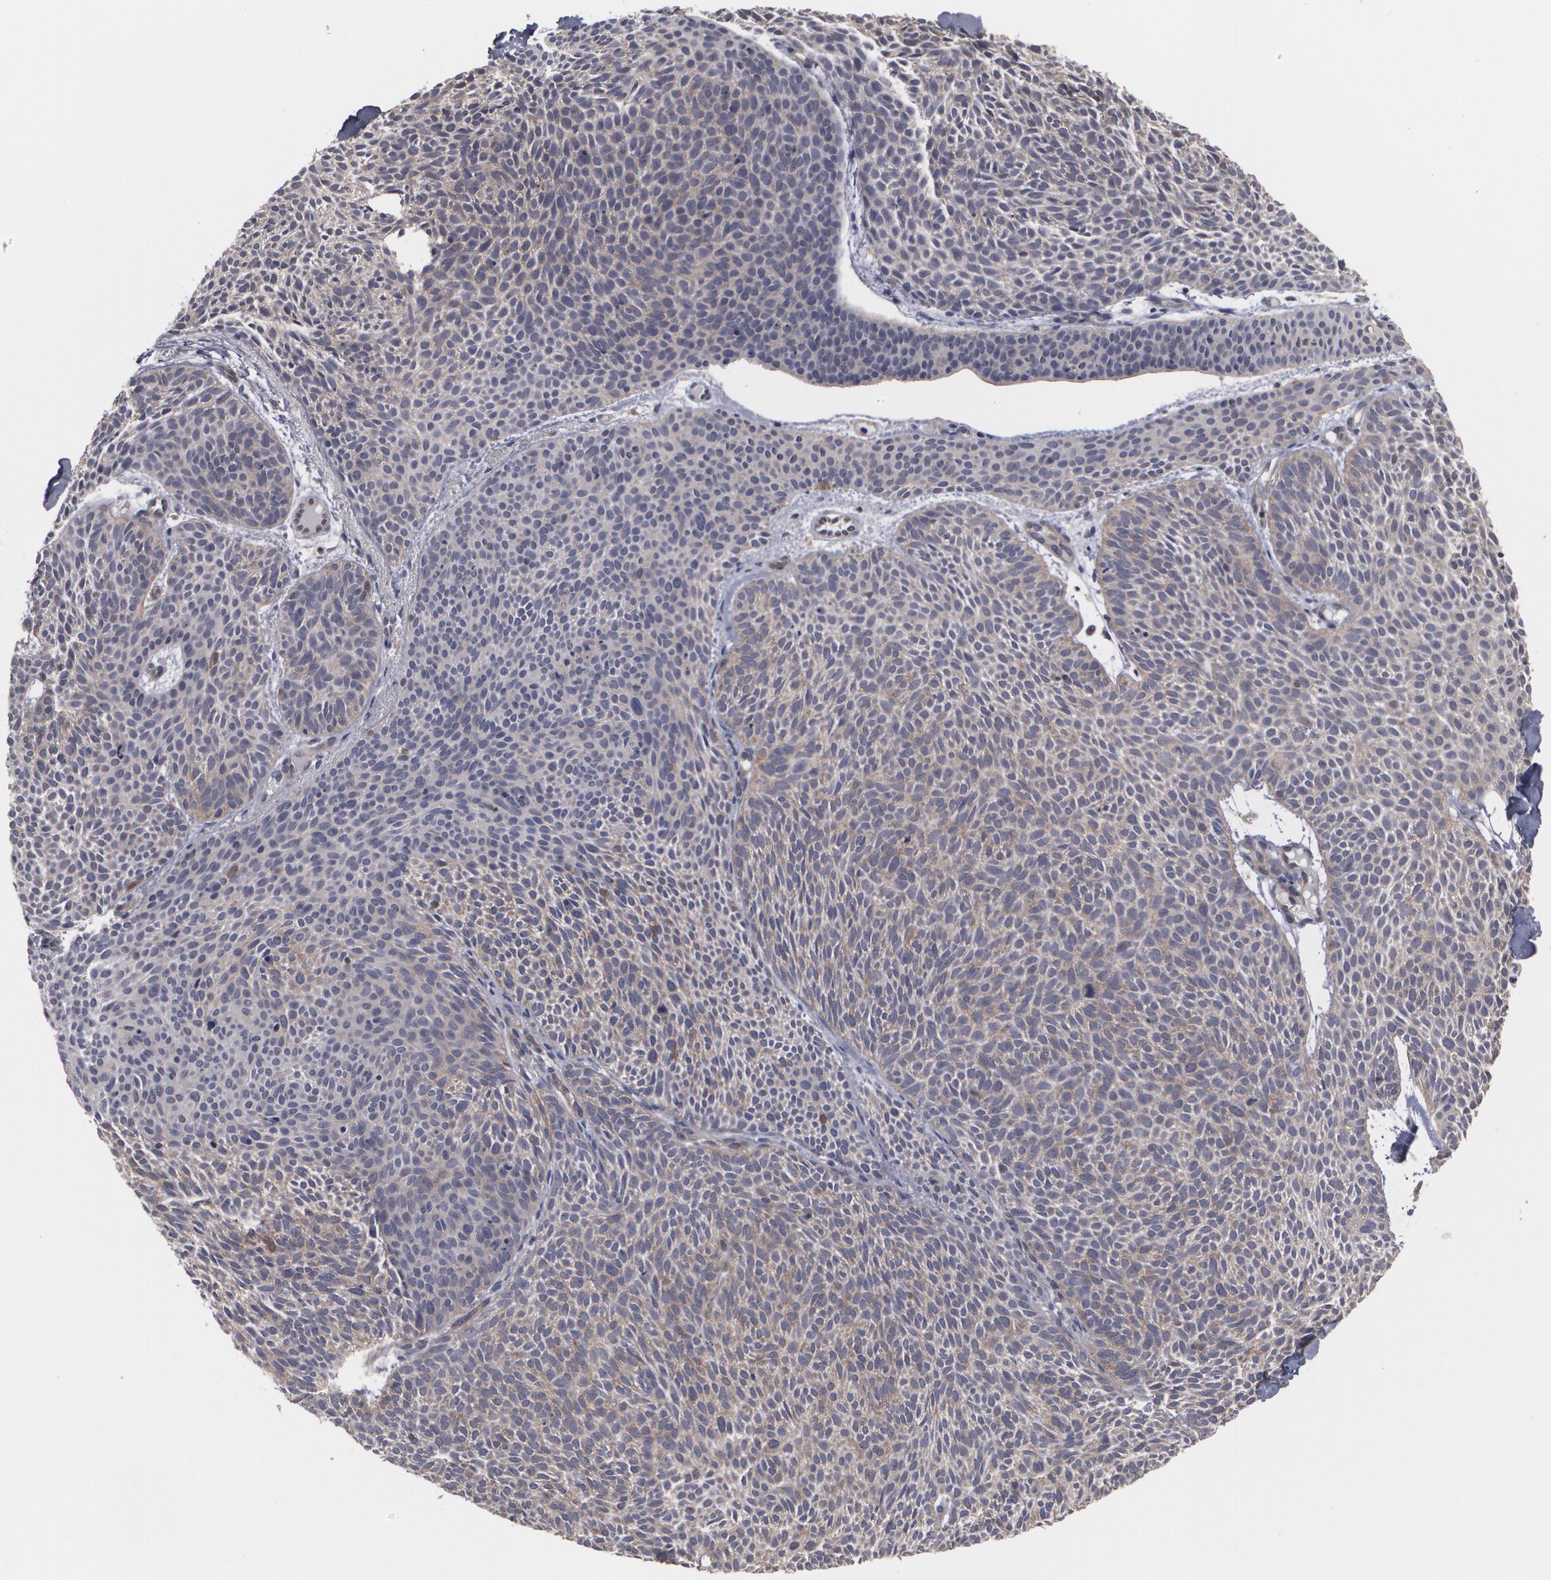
{"staining": {"intensity": "weak", "quantity": "<25%", "location": "cytoplasmic/membranous"}, "tissue": "skin cancer", "cell_type": "Tumor cells", "image_type": "cancer", "snomed": [{"axis": "morphology", "description": "Basal cell carcinoma"}, {"axis": "topography", "description": "Skin"}], "caption": "DAB (3,3'-diaminobenzidine) immunohistochemical staining of human skin basal cell carcinoma demonstrates no significant positivity in tumor cells.", "gene": "HTT", "patient": {"sex": "male", "age": 84}}